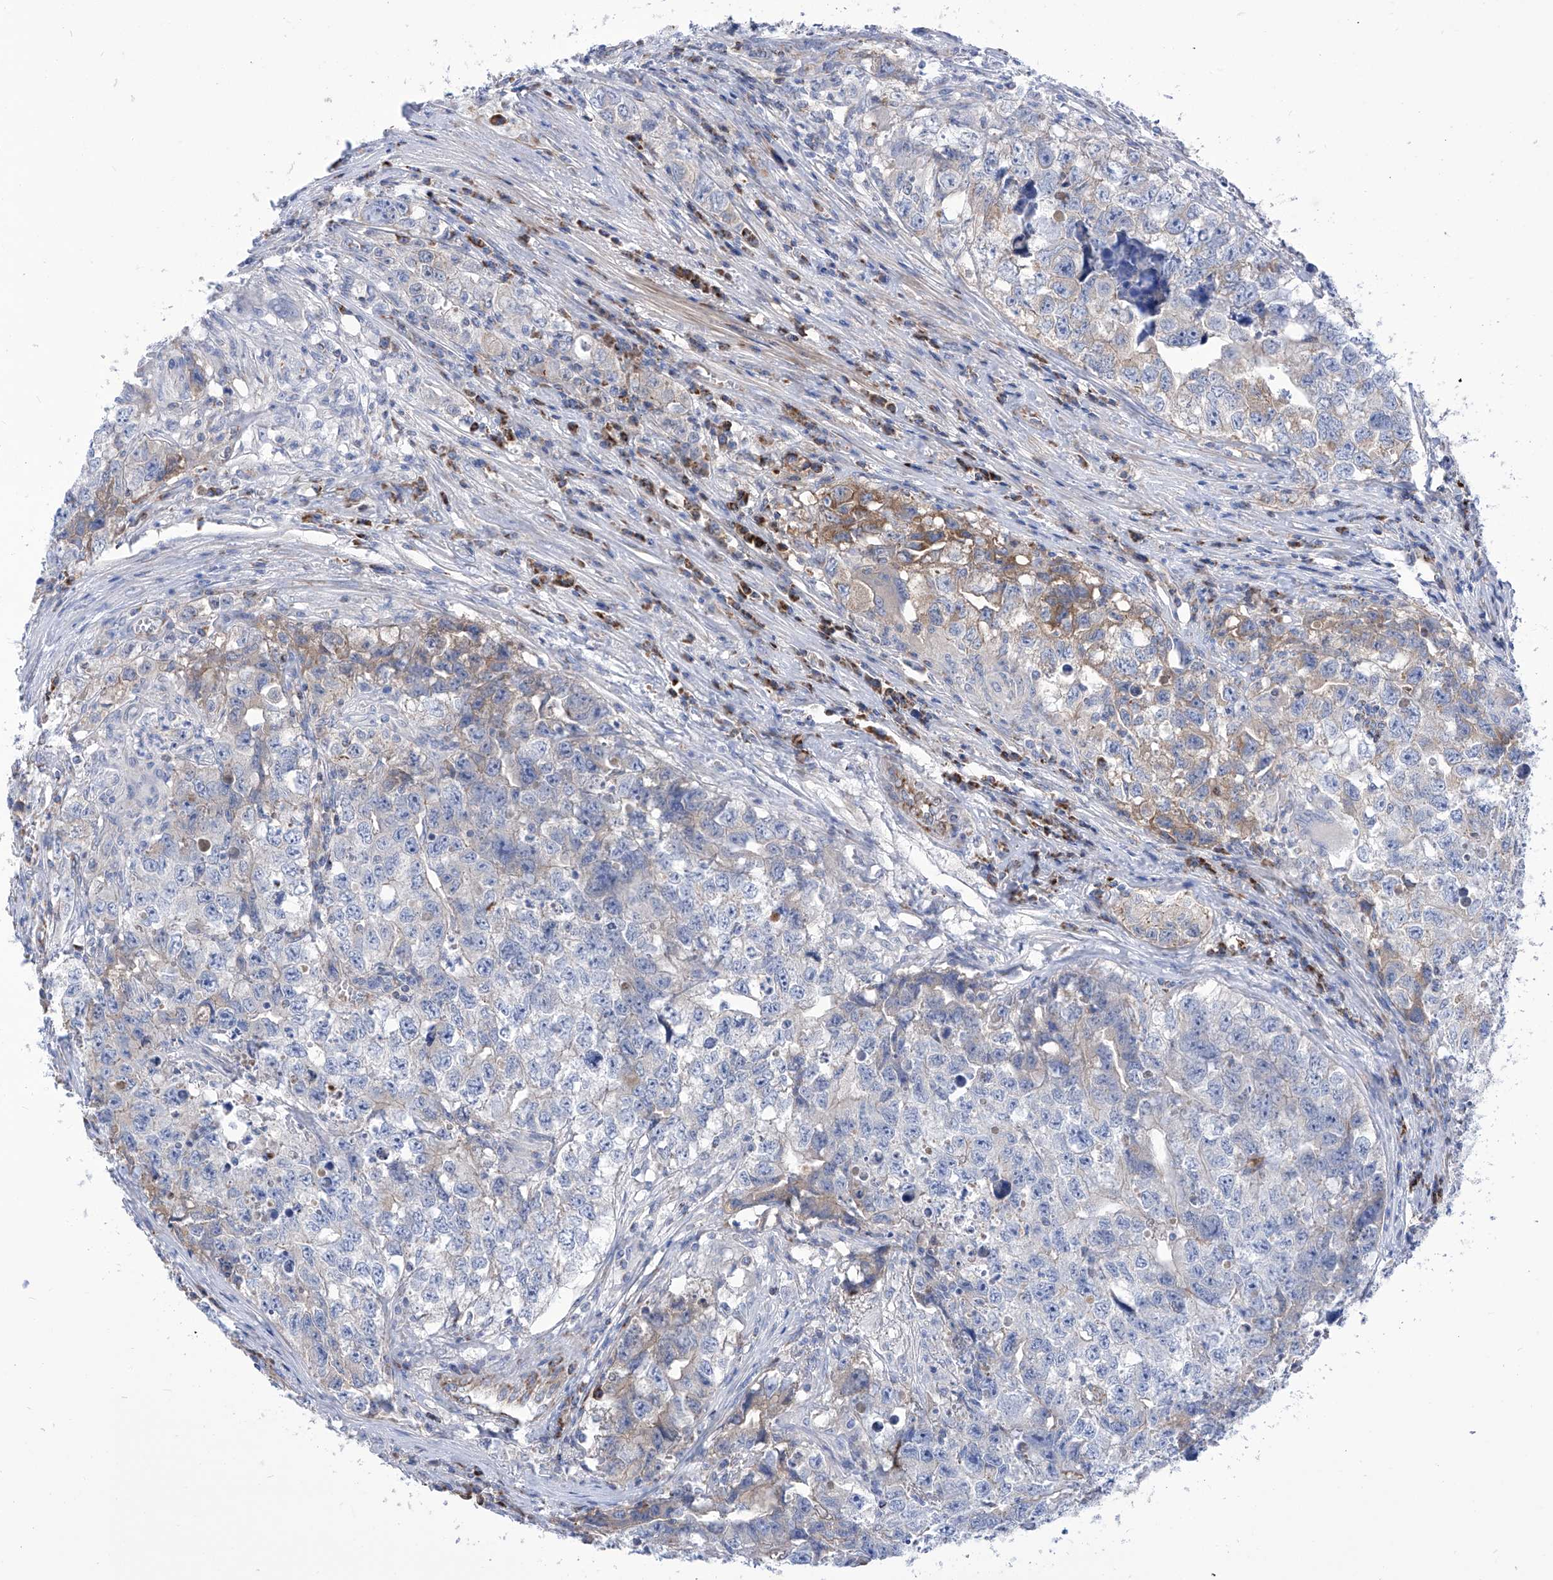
{"staining": {"intensity": "weak", "quantity": "<25%", "location": "cytoplasmic/membranous"}, "tissue": "testis cancer", "cell_type": "Tumor cells", "image_type": "cancer", "snomed": [{"axis": "morphology", "description": "Seminoma, NOS"}, {"axis": "morphology", "description": "Carcinoma, Embryonal, NOS"}, {"axis": "topography", "description": "Testis"}], "caption": "An IHC histopathology image of testis cancer is shown. There is no staining in tumor cells of testis cancer.", "gene": "SRBD1", "patient": {"sex": "male", "age": 43}}